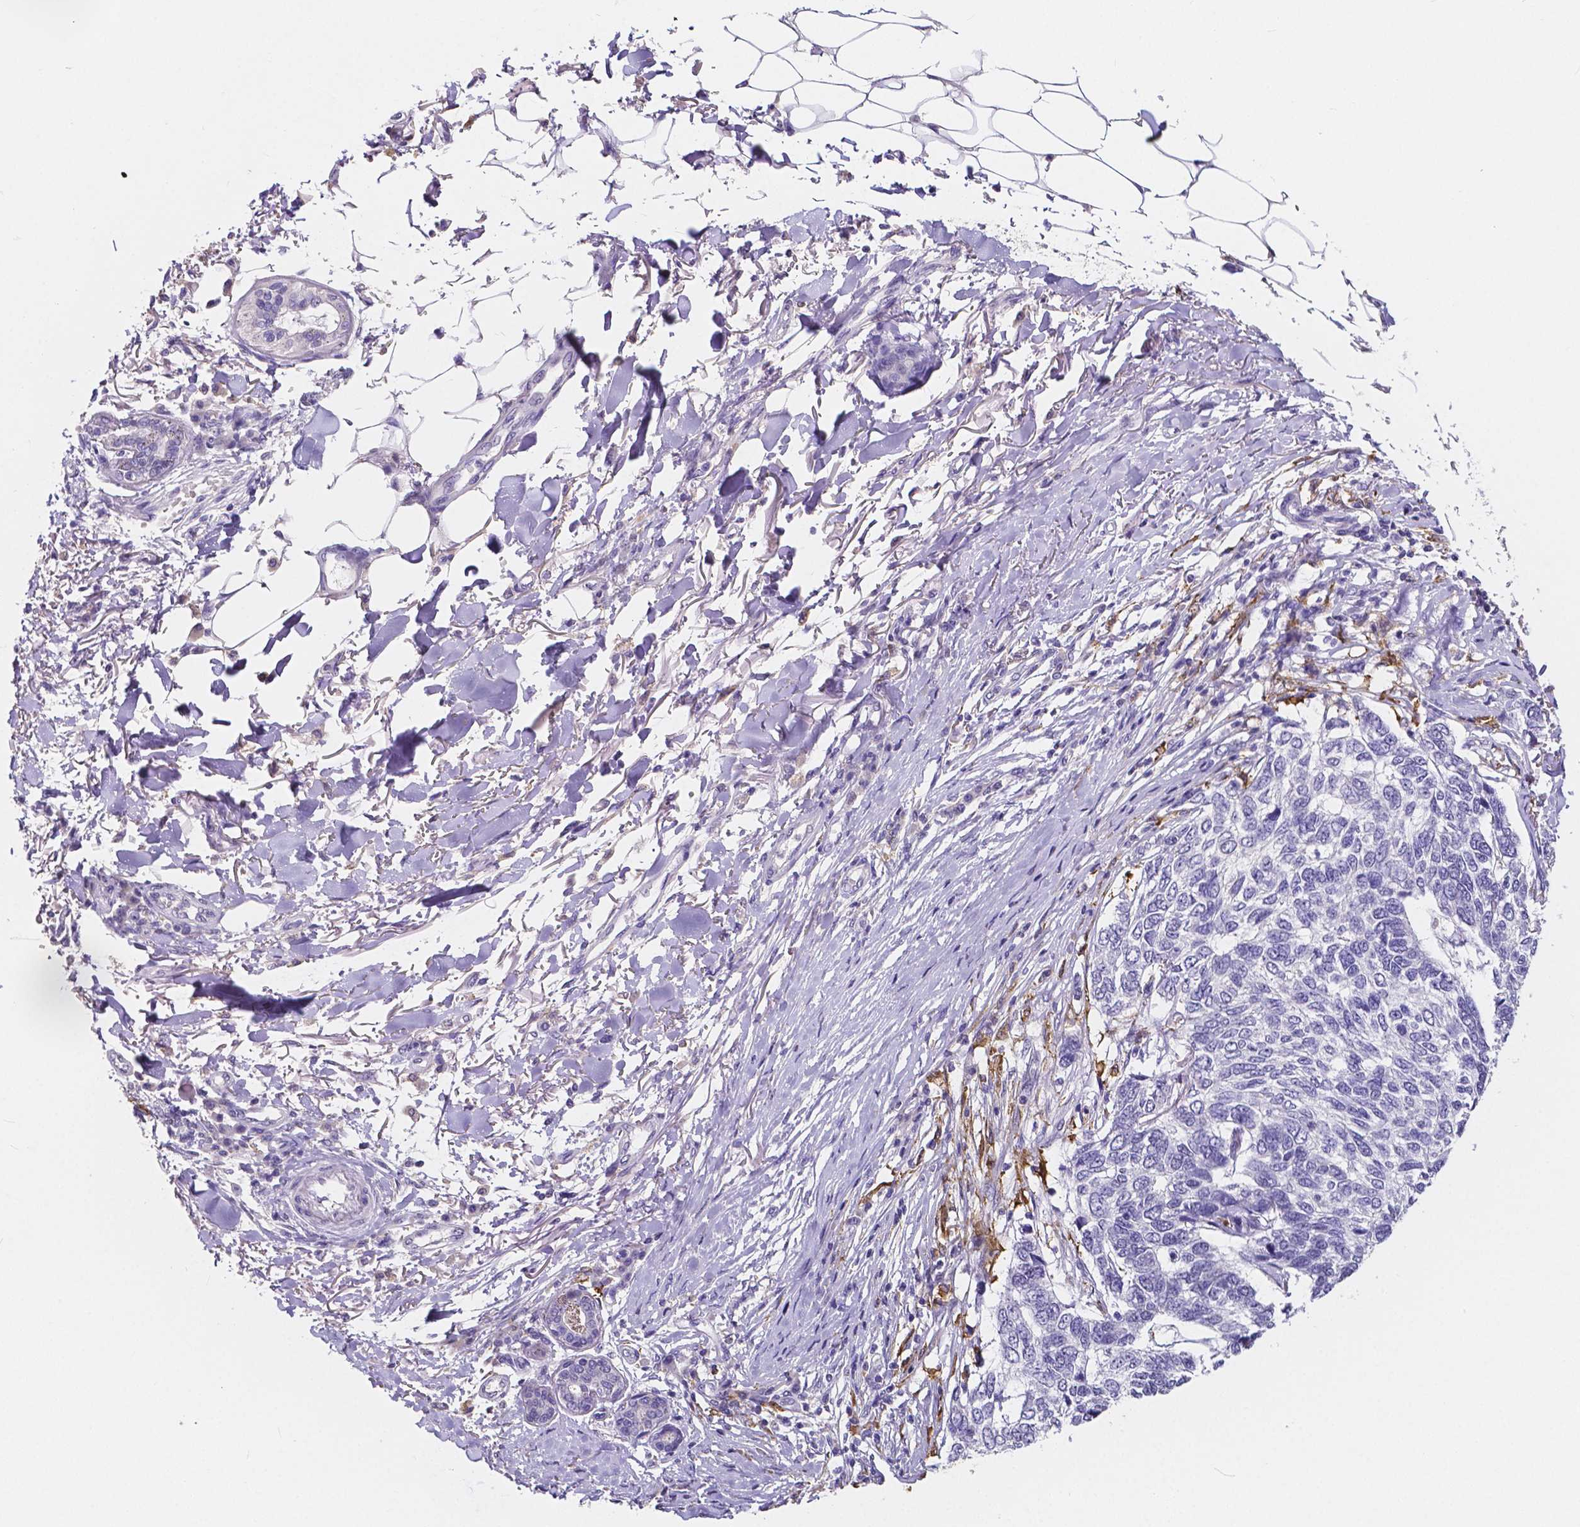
{"staining": {"intensity": "negative", "quantity": "none", "location": "none"}, "tissue": "skin cancer", "cell_type": "Tumor cells", "image_type": "cancer", "snomed": [{"axis": "morphology", "description": "Basal cell carcinoma"}, {"axis": "topography", "description": "Skin"}], "caption": "Immunohistochemical staining of skin basal cell carcinoma demonstrates no significant positivity in tumor cells.", "gene": "ACP5", "patient": {"sex": "female", "age": 65}}